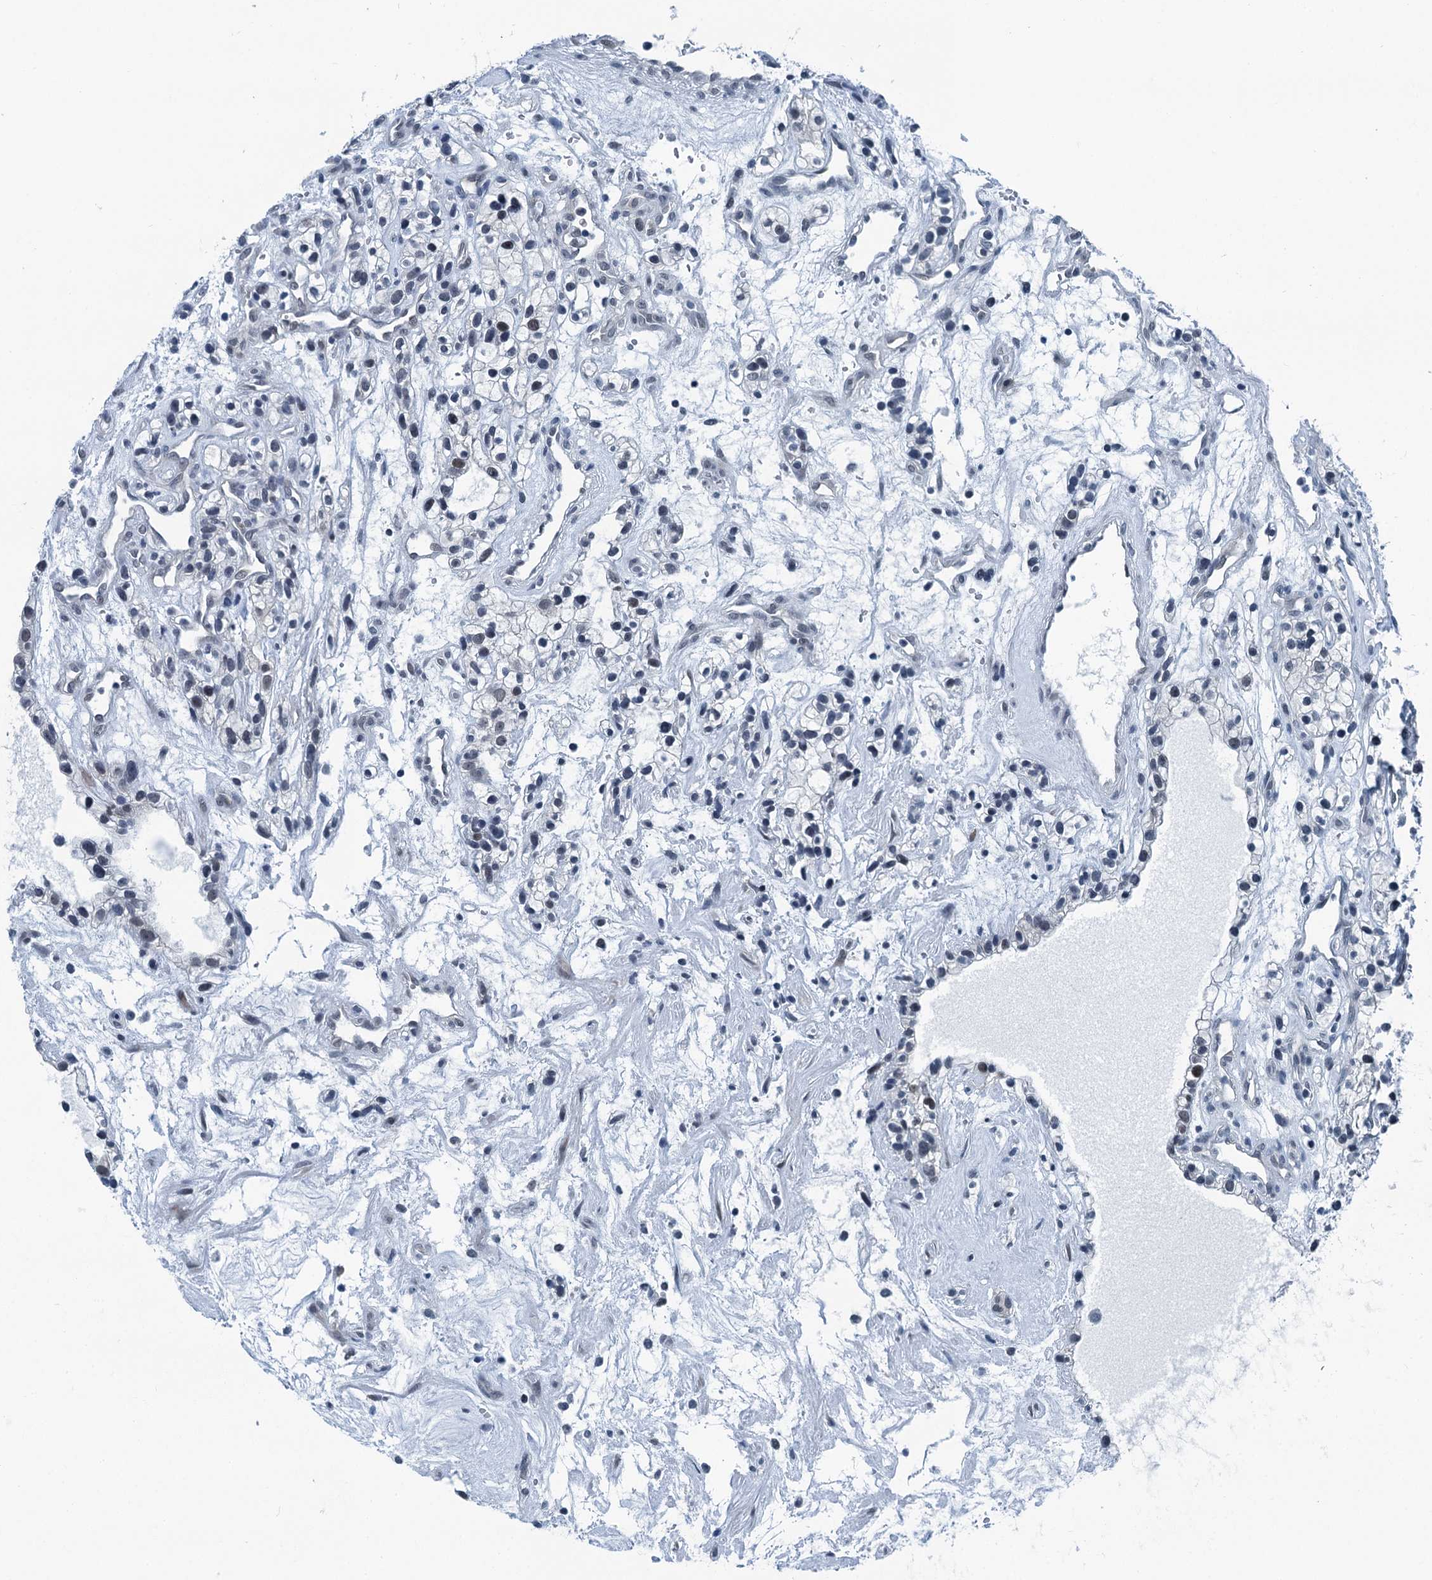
{"staining": {"intensity": "moderate", "quantity": "<25%", "location": "nuclear"}, "tissue": "renal cancer", "cell_type": "Tumor cells", "image_type": "cancer", "snomed": [{"axis": "morphology", "description": "Adenocarcinoma, NOS"}, {"axis": "topography", "description": "Kidney"}], "caption": "Moderate nuclear staining for a protein is seen in approximately <25% of tumor cells of renal cancer using IHC.", "gene": "TRPT1", "patient": {"sex": "female", "age": 57}}